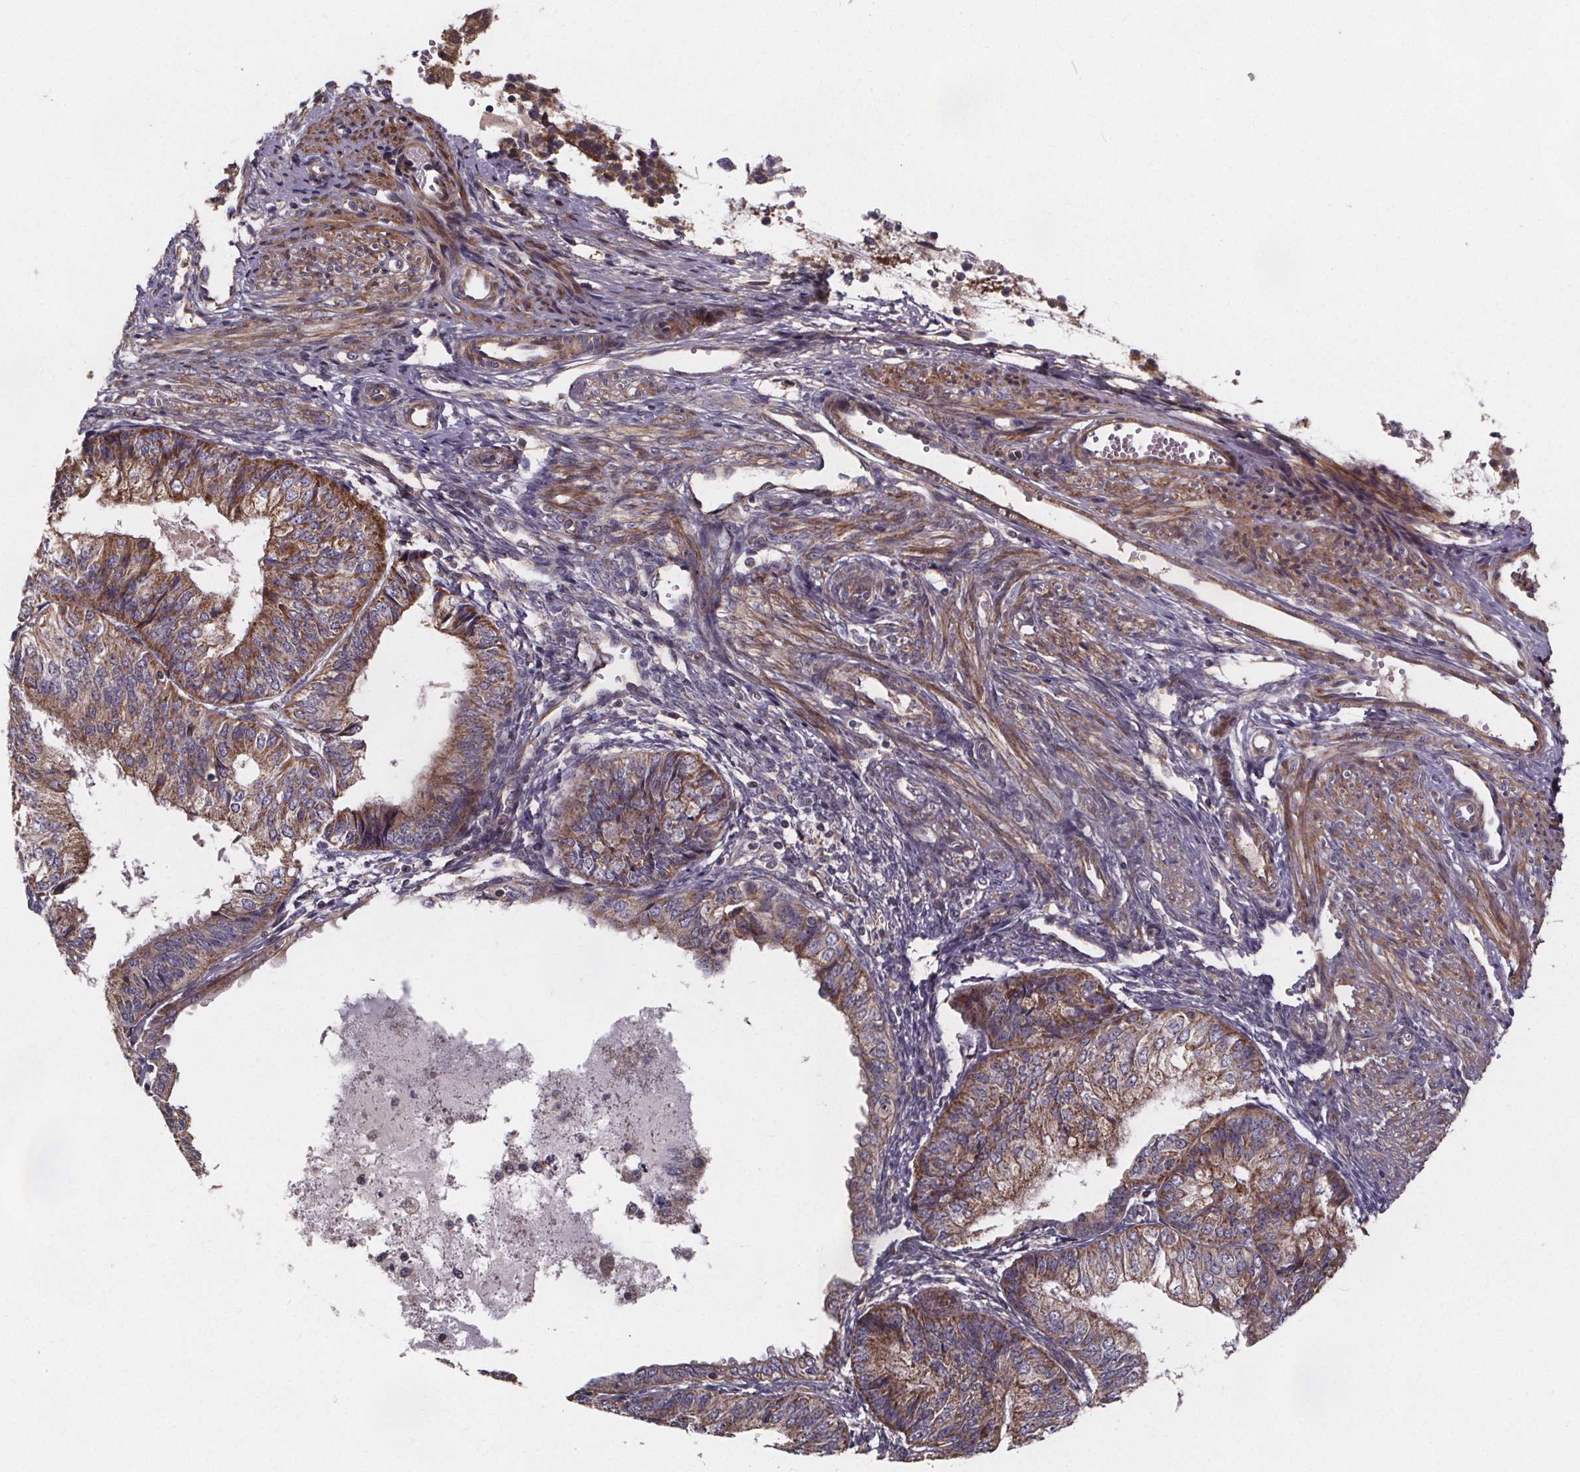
{"staining": {"intensity": "moderate", "quantity": "25%-75%", "location": "cytoplasmic/membranous"}, "tissue": "endometrial cancer", "cell_type": "Tumor cells", "image_type": "cancer", "snomed": [{"axis": "morphology", "description": "Adenocarcinoma, NOS"}, {"axis": "topography", "description": "Endometrium"}], "caption": "IHC photomicrograph of neoplastic tissue: endometrial cancer stained using immunohistochemistry (IHC) reveals medium levels of moderate protein expression localized specifically in the cytoplasmic/membranous of tumor cells, appearing as a cytoplasmic/membranous brown color.", "gene": "YME1L1", "patient": {"sex": "female", "age": 58}}